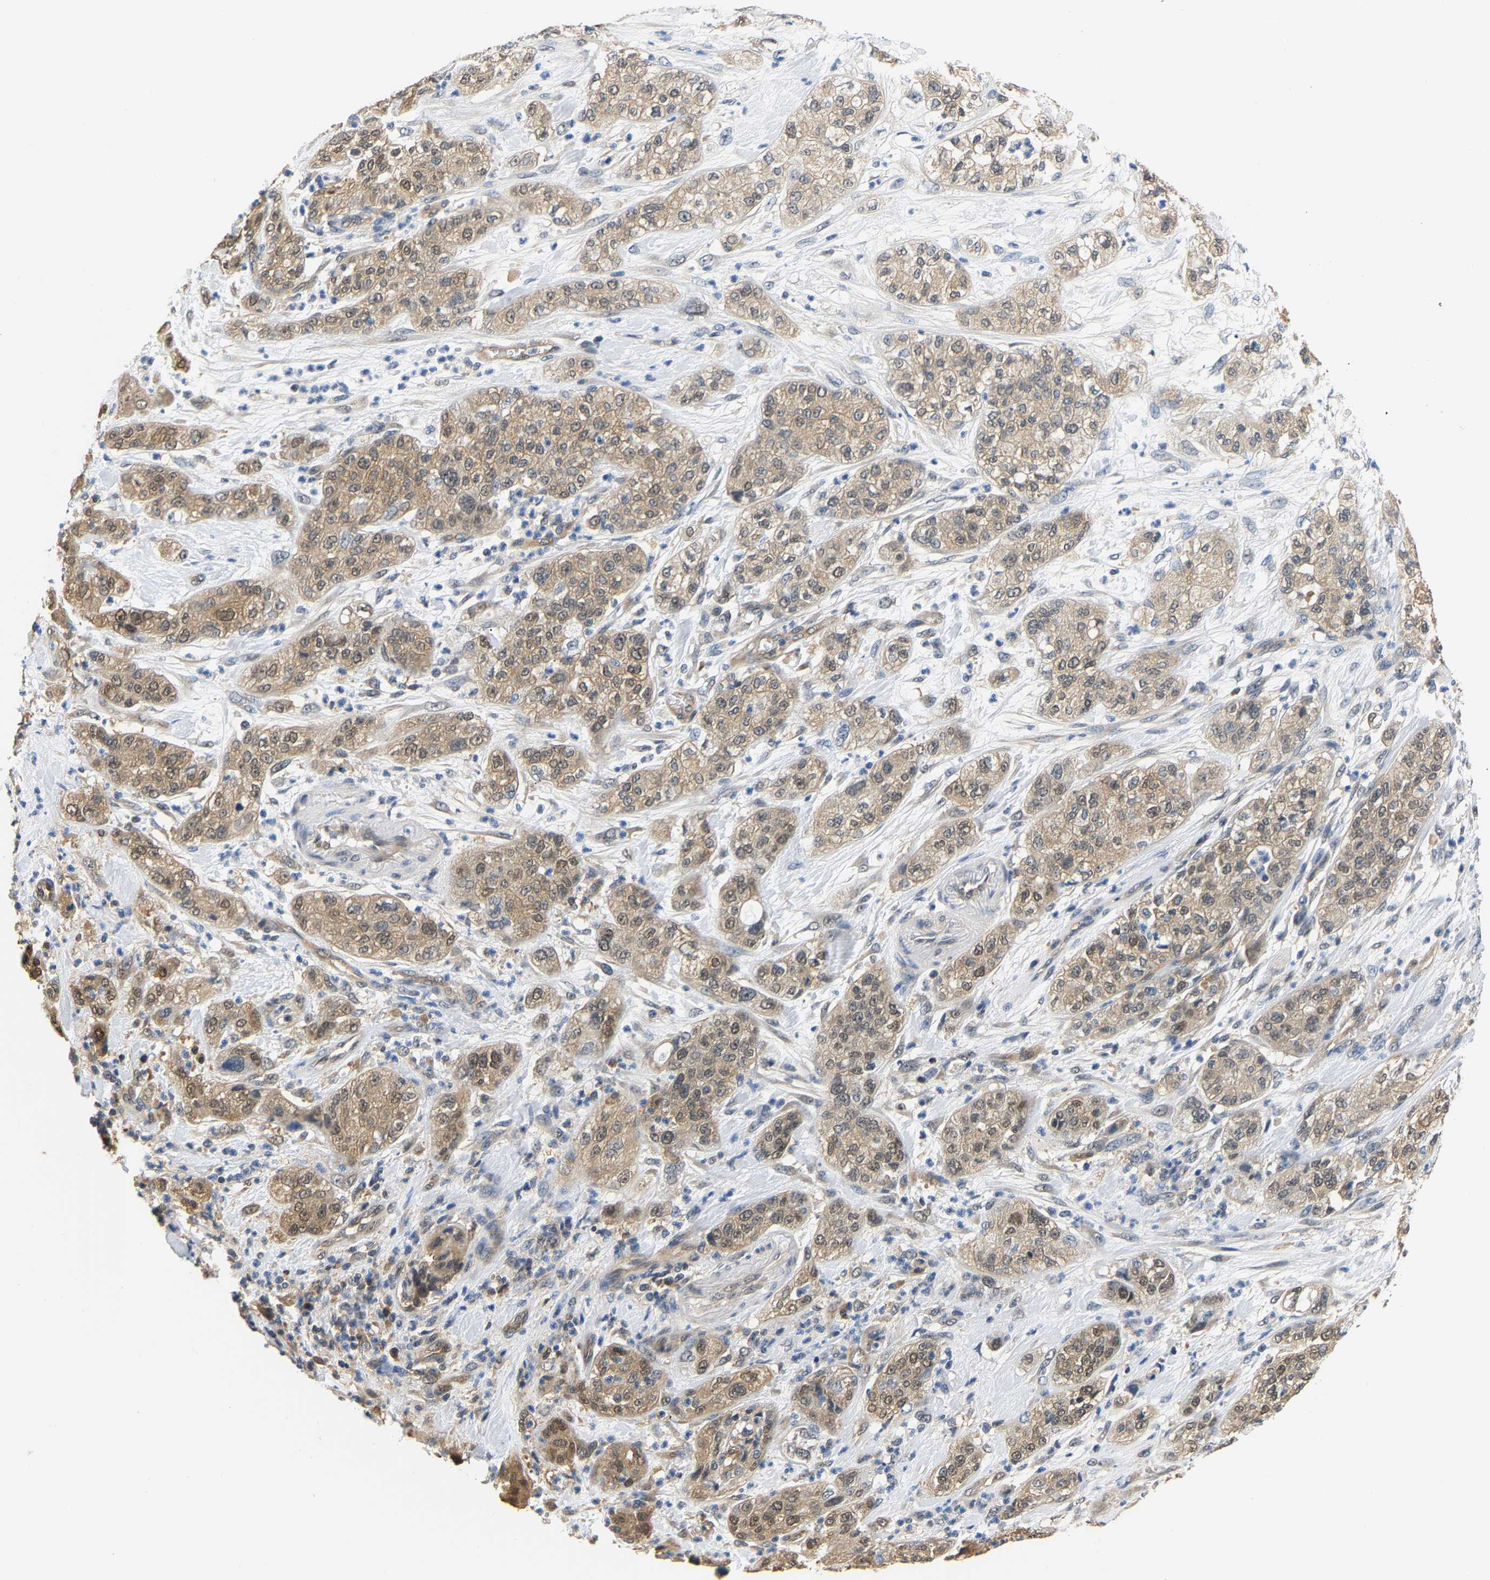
{"staining": {"intensity": "moderate", "quantity": ">75%", "location": "cytoplasmic/membranous"}, "tissue": "pancreatic cancer", "cell_type": "Tumor cells", "image_type": "cancer", "snomed": [{"axis": "morphology", "description": "Adenocarcinoma, NOS"}, {"axis": "topography", "description": "Pancreas"}], "caption": "High-power microscopy captured an immunohistochemistry (IHC) histopathology image of pancreatic cancer, revealing moderate cytoplasmic/membranous expression in approximately >75% of tumor cells.", "gene": "ARHGEF12", "patient": {"sex": "female", "age": 78}}